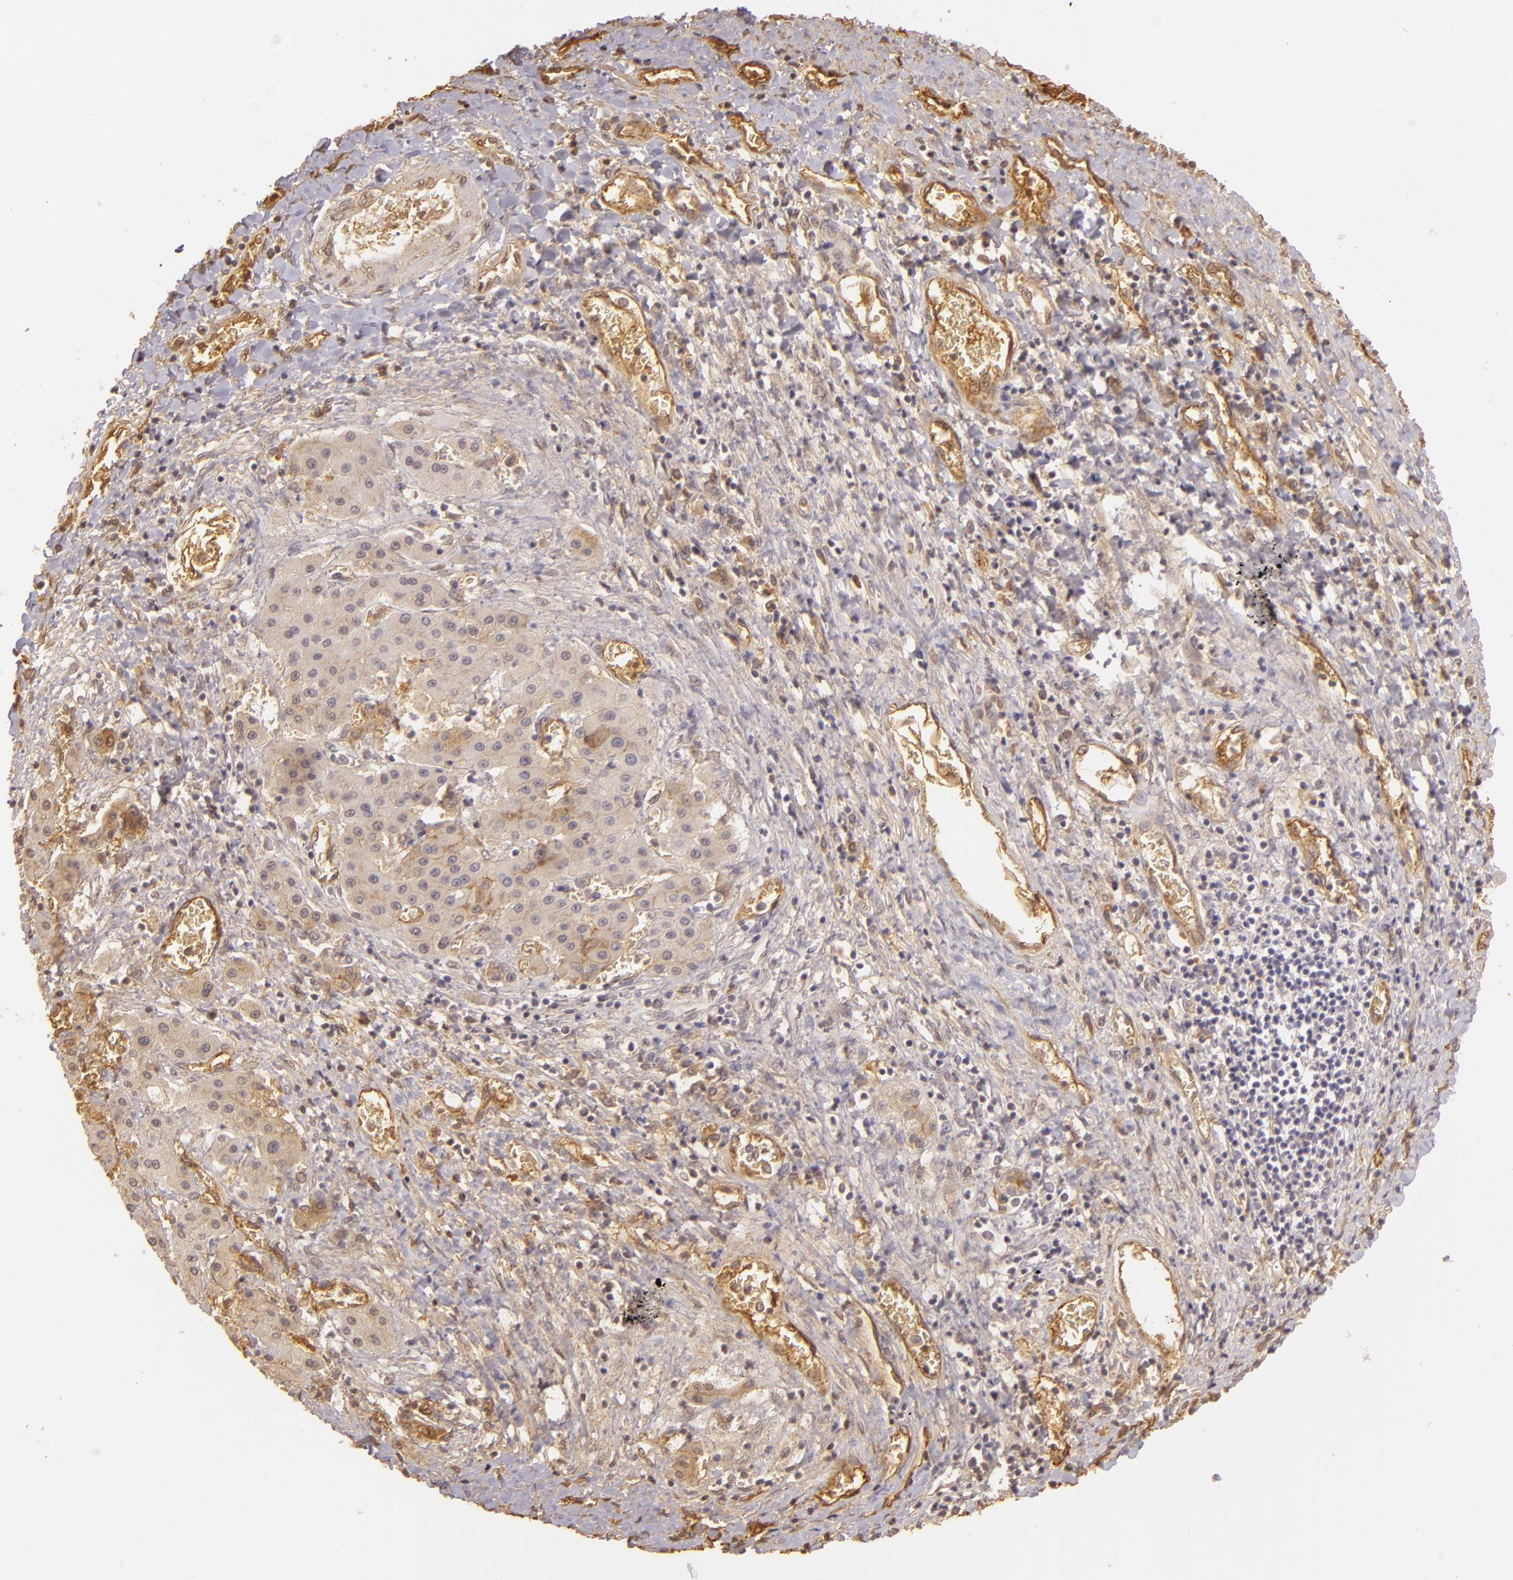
{"staining": {"intensity": "weak", "quantity": ">75%", "location": "cytoplasmic/membranous"}, "tissue": "liver cancer", "cell_type": "Tumor cells", "image_type": "cancer", "snomed": [{"axis": "morphology", "description": "Carcinoma, Hepatocellular, NOS"}, {"axis": "topography", "description": "Liver"}], "caption": "Protein staining of liver cancer (hepatocellular carcinoma) tissue demonstrates weak cytoplasmic/membranous positivity in approximately >75% of tumor cells.", "gene": "CD59", "patient": {"sex": "male", "age": 24}}